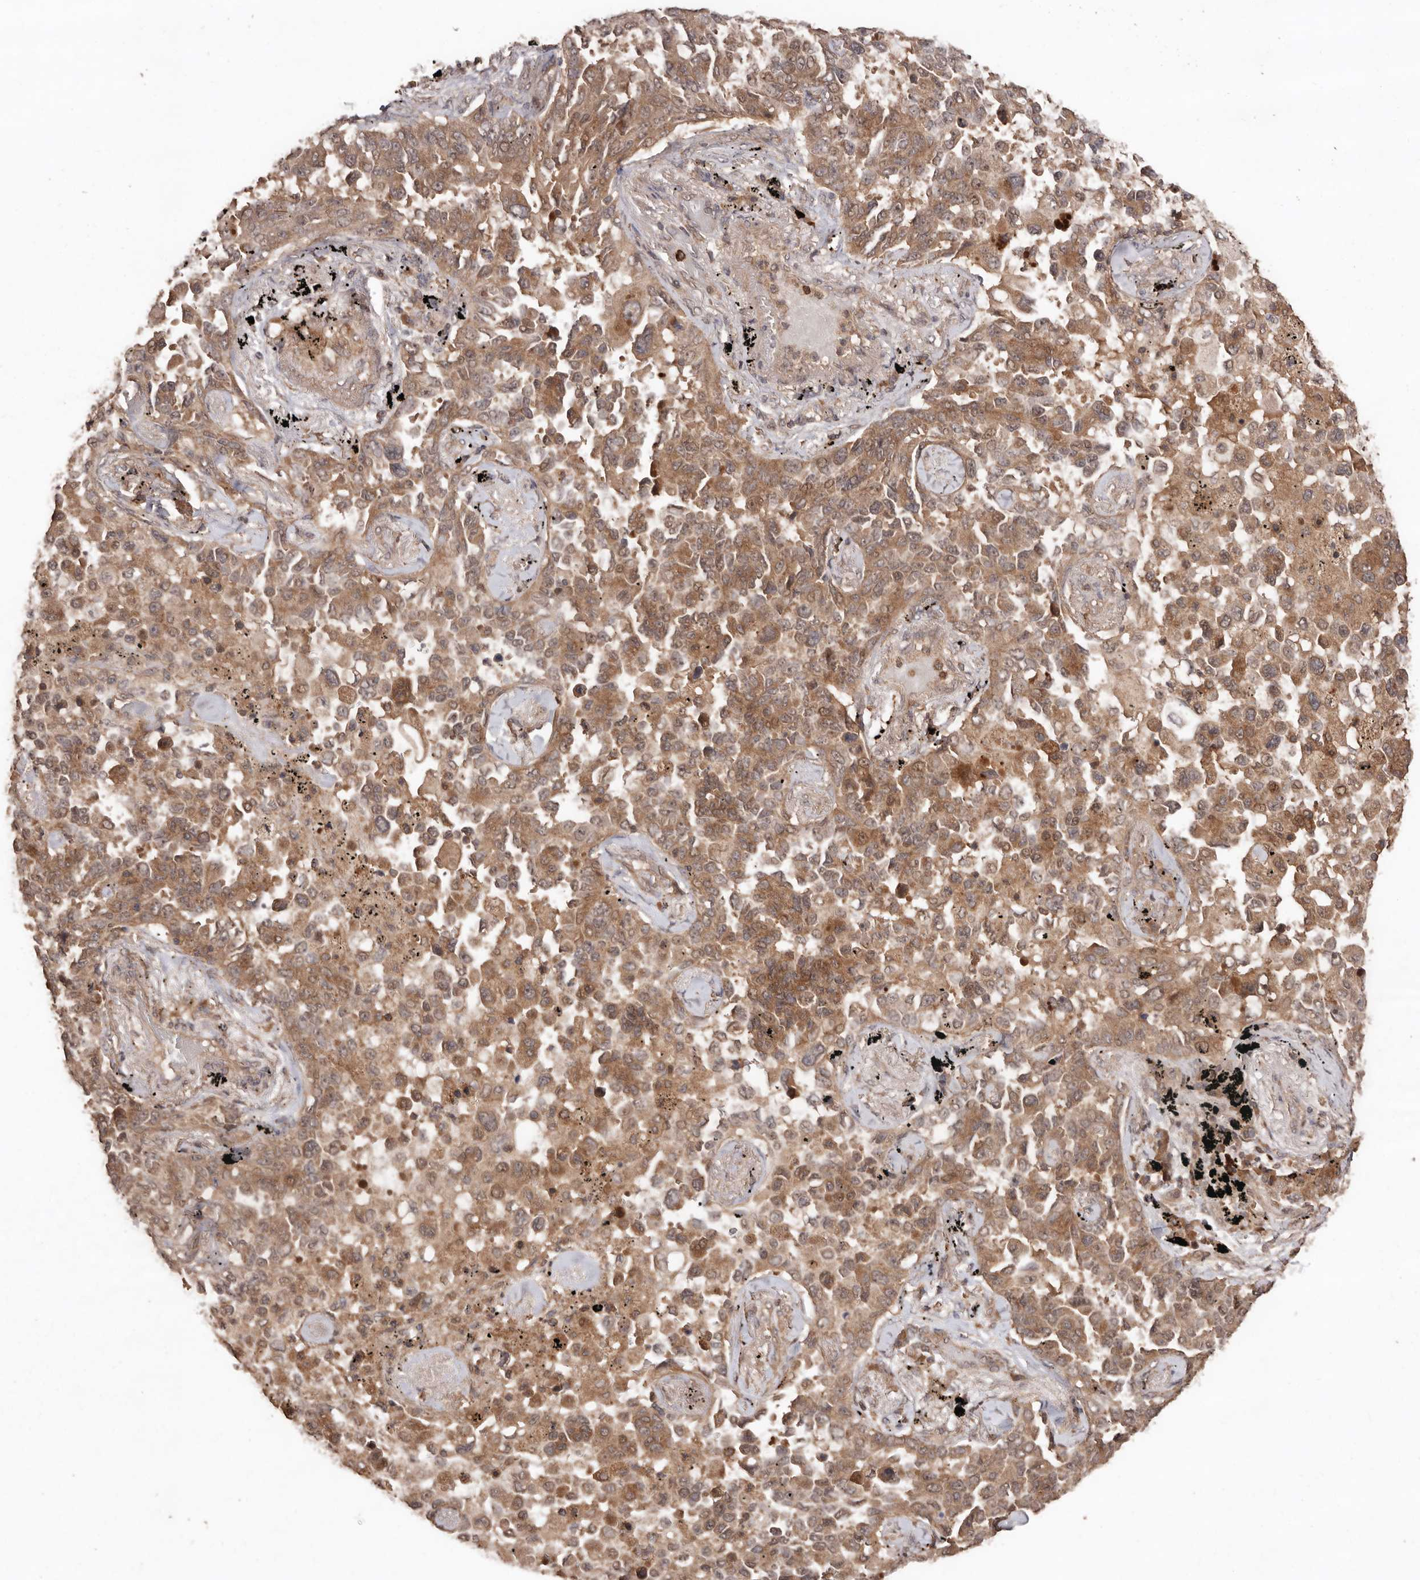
{"staining": {"intensity": "moderate", "quantity": ">75%", "location": "cytoplasmic/membranous"}, "tissue": "lung cancer", "cell_type": "Tumor cells", "image_type": "cancer", "snomed": [{"axis": "morphology", "description": "Adenocarcinoma, NOS"}, {"axis": "topography", "description": "Lung"}], "caption": "There is medium levels of moderate cytoplasmic/membranous positivity in tumor cells of adenocarcinoma (lung), as demonstrated by immunohistochemical staining (brown color).", "gene": "RWDD1", "patient": {"sex": "female", "age": 67}}